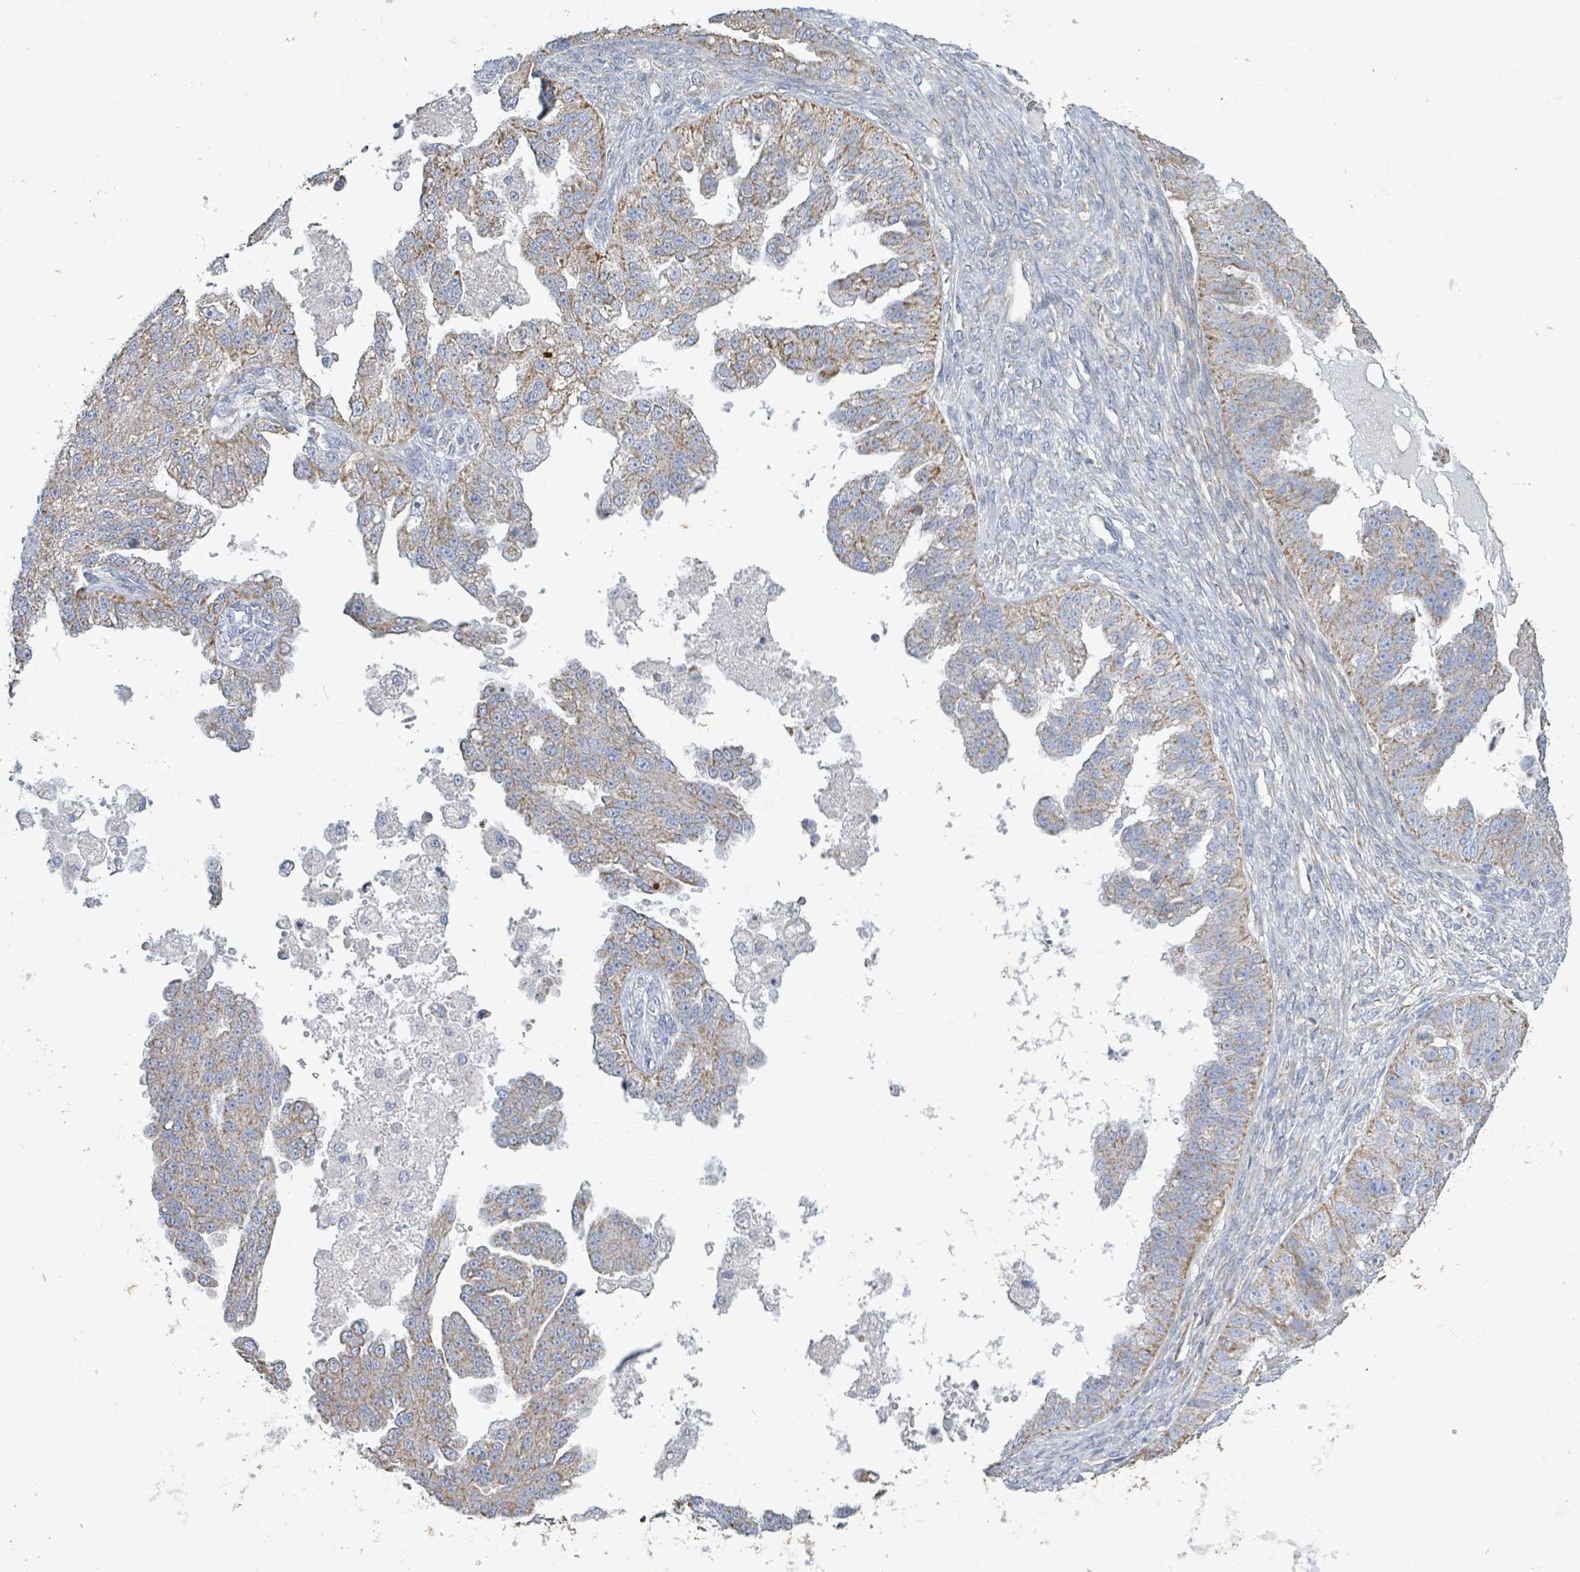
{"staining": {"intensity": "weak", "quantity": ">75%", "location": "cytoplasmic/membranous"}, "tissue": "ovarian cancer", "cell_type": "Tumor cells", "image_type": "cancer", "snomed": [{"axis": "morphology", "description": "Cystadenocarcinoma, serous, NOS"}, {"axis": "topography", "description": "Ovary"}], "caption": "IHC micrograph of neoplastic tissue: human ovarian serous cystadenocarcinoma stained using IHC displays low levels of weak protein expression localized specifically in the cytoplasmic/membranous of tumor cells, appearing as a cytoplasmic/membranous brown color.", "gene": "ALG12", "patient": {"sex": "female", "age": 58}}